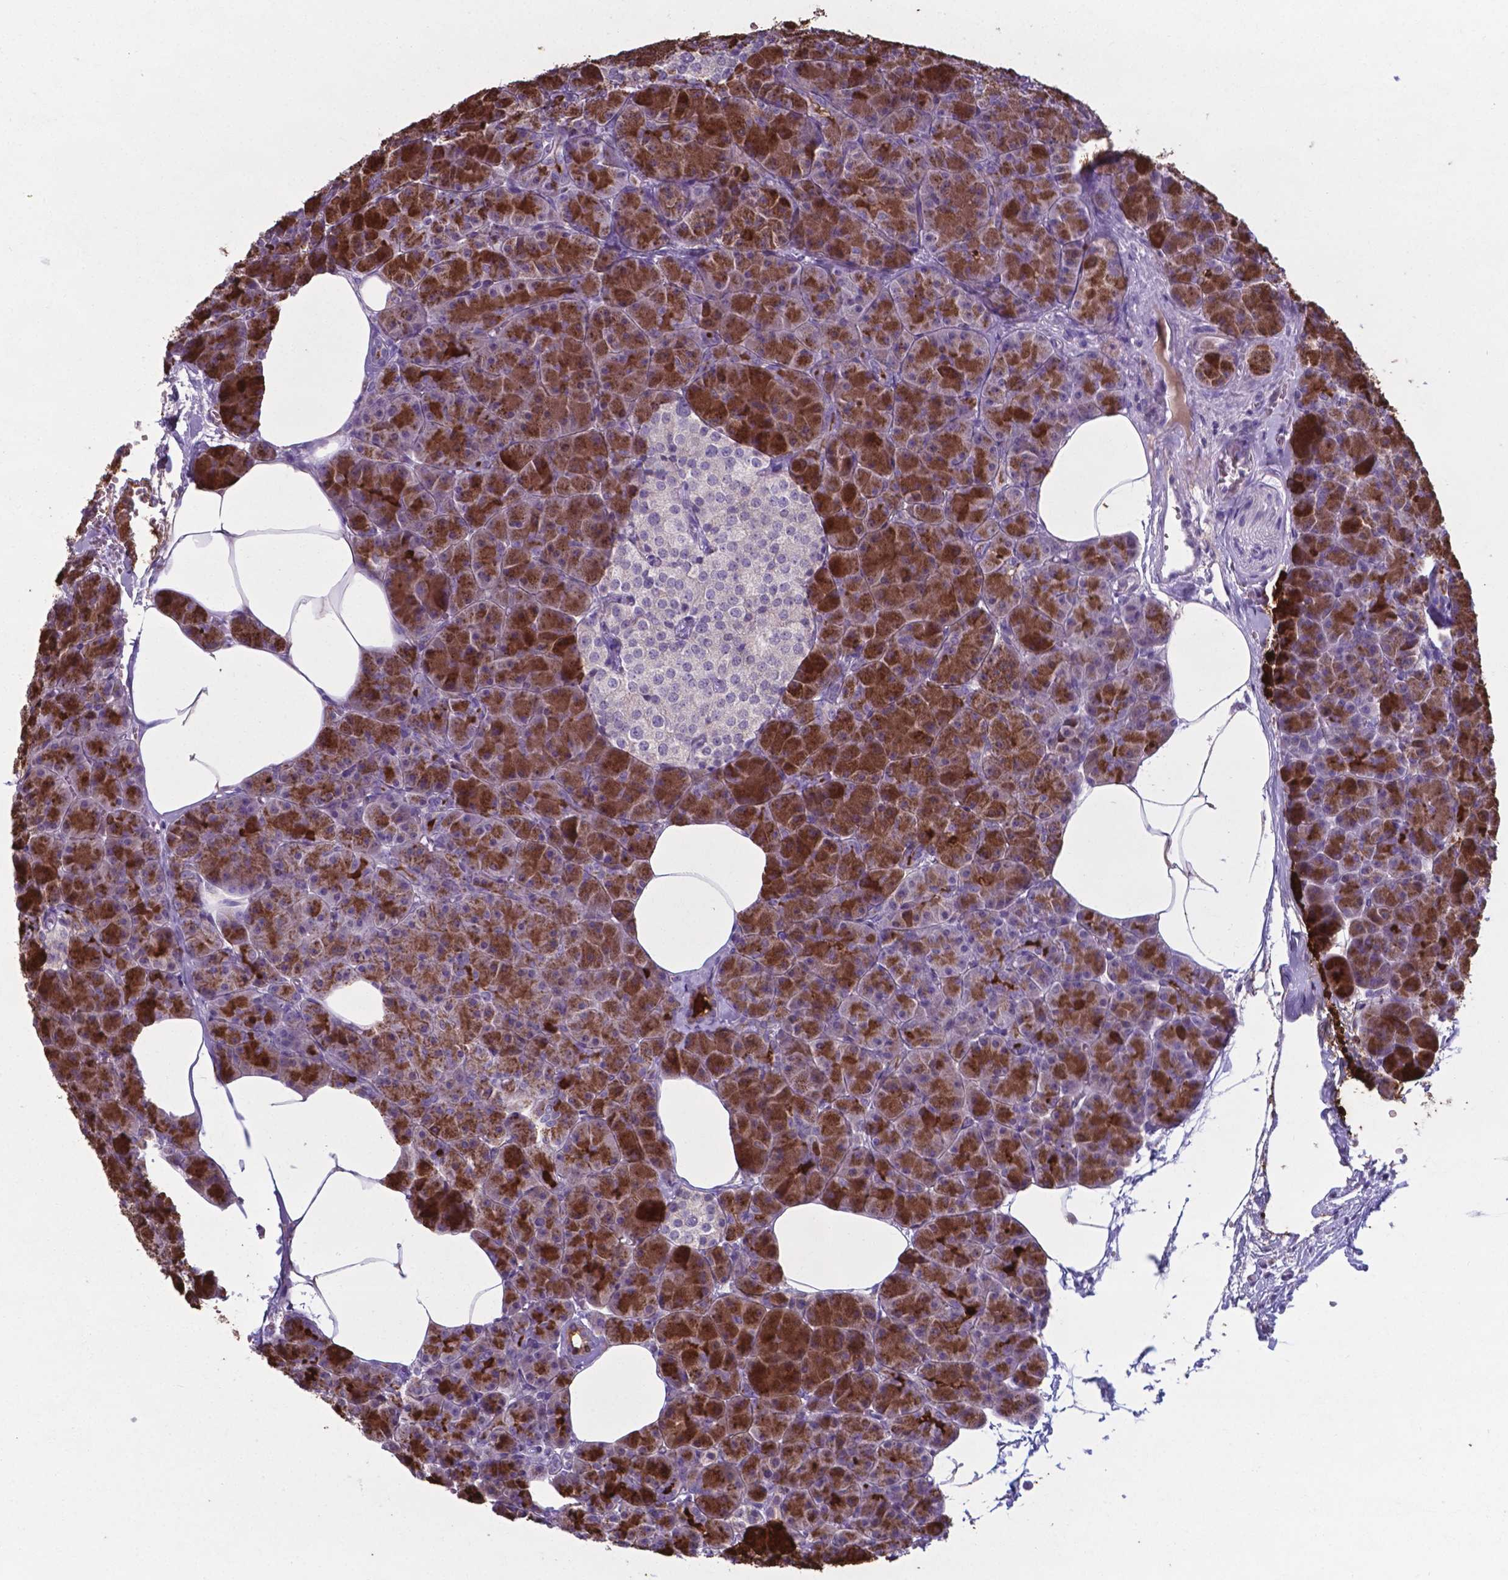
{"staining": {"intensity": "strong", "quantity": ">75%", "location": "cytoplasmic/membranous"}, "tissue": "pancreas", "cell_type": "Exocrine glandular cells", "image_type": "normal", "snomed": [{"axis": "morphology", "description": "Normal tissue, NOS"}, {"axis": "topography", "description": "Pancreas"}], "caption": "Immunohistochemical staining of benign pancreas shows high levels of strong cytoplasmic/membranous positivity in about >75% of exocrine glandular cells.", "gene": "AP5B1", "patient": {"sex": "female", "age": 45}}